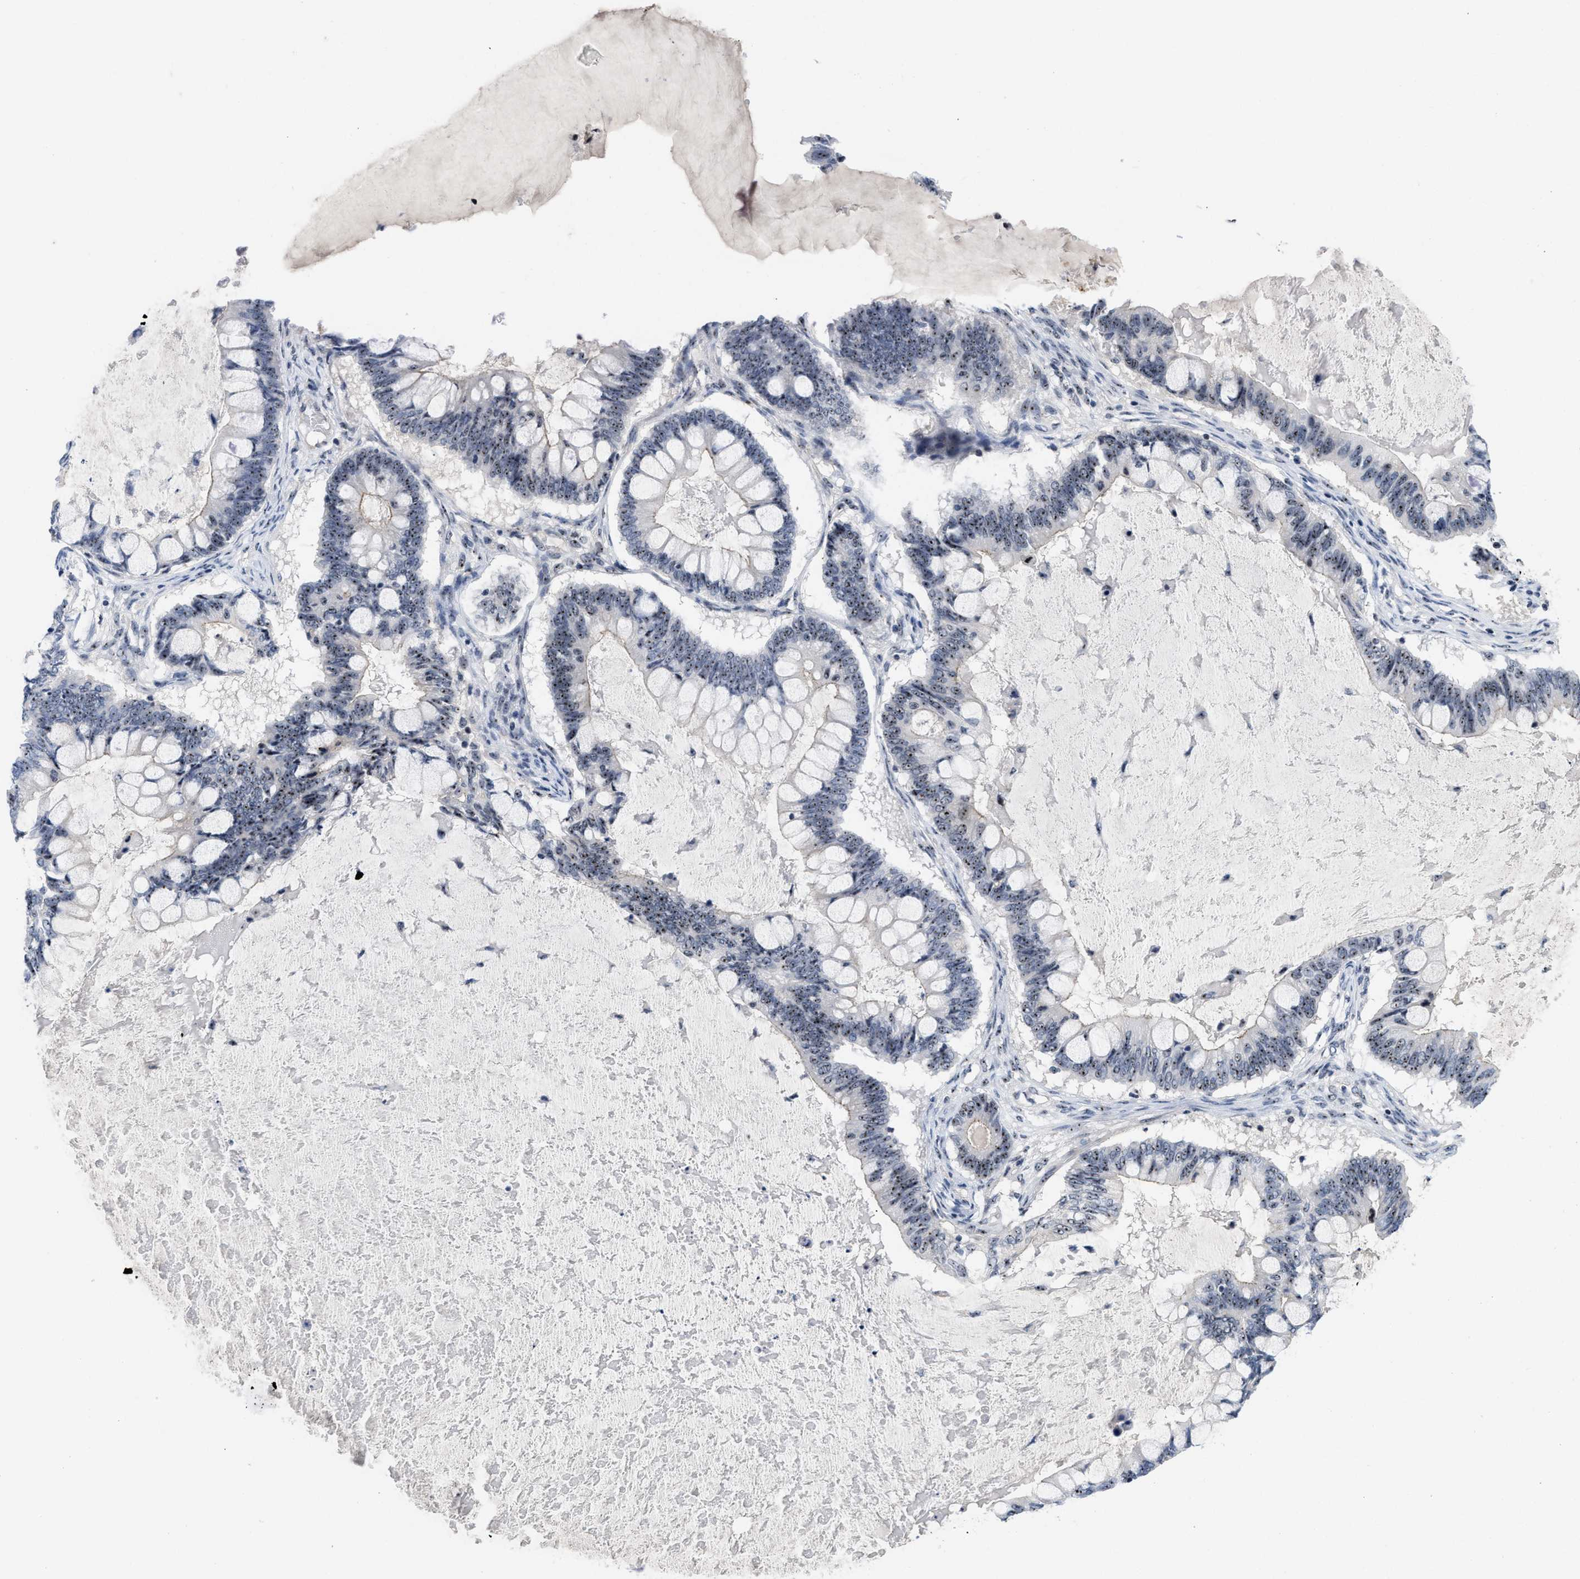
{"staining": {"intensity": "weak", "quantity": ">75%", "location": "nuclear"}, "tissue": "ovarian cancer", "cell_type": "Tumor cells", "image_type": "cancer", "snomed": [{"axis": "morphology", "description": "Cystadenocarcinoma, mucinous, NOS"}, {"axis": "topography", "description": "Ovary"}], "caption": "Ovarian cancer stained with a protein marker shows weak staining in tumor cells.", "gene": "NOP58", "patient": {"sex": "female", "age": 61}}